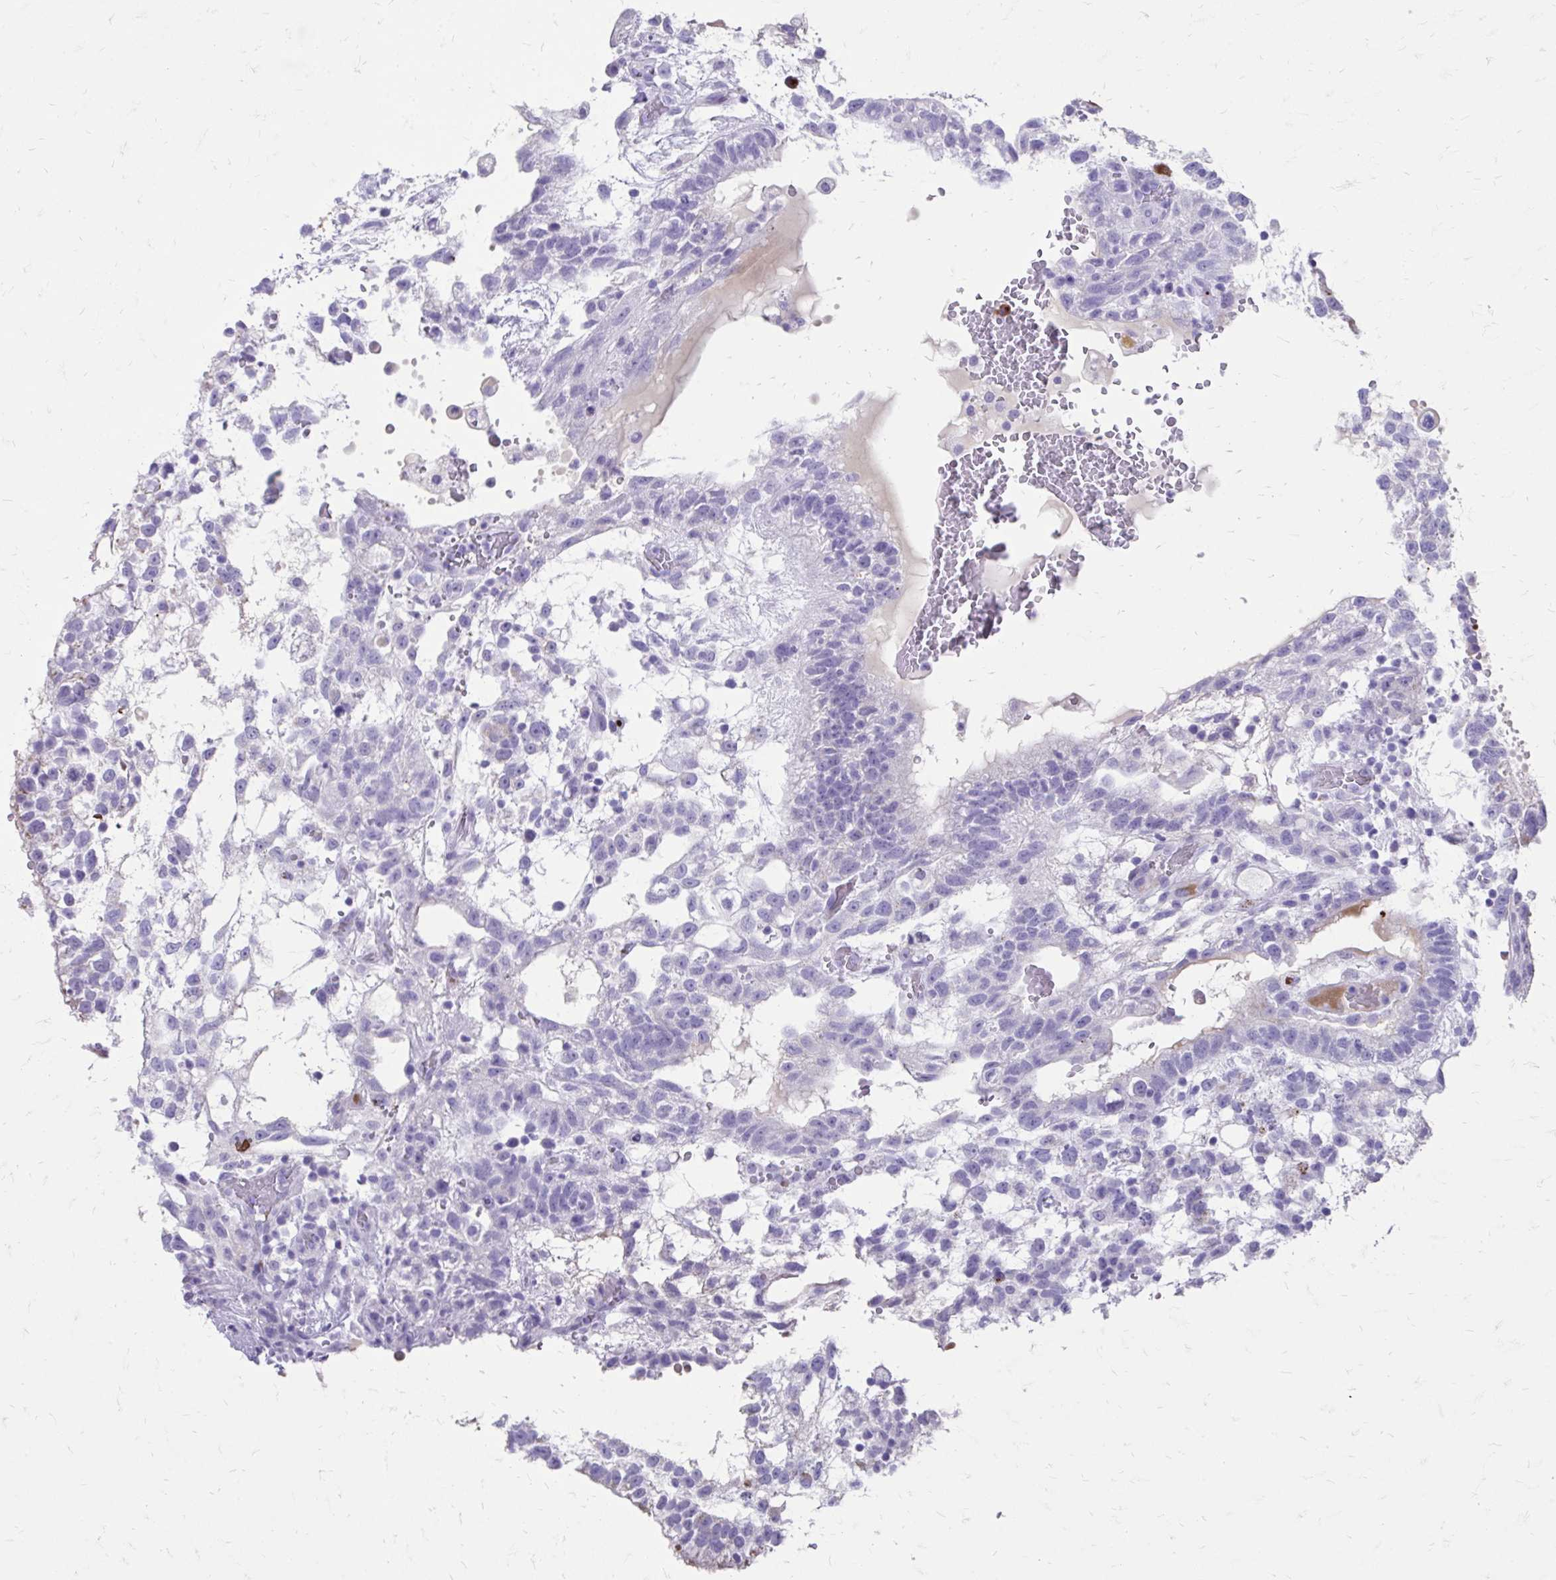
{"staining": {"intensity": "negative", "quantity": "none", "location": "none"}, "tissue": "testis cancer", "cell_type": "Tumor cells", "image_type": "cancer", "snomed": [{"axis": "morphology", "description": "Normal tissue, NOS"}, {"axis": "morphology", "description": "Carcinoma, Embryonal, NOS"}, {"axis": "topography", "description": "Testis"}], "caption": "Tumor cells are negative for protein expression in human testis cancer (embryonal carcinoma).", "gene": "SATL1", "patient": {"sex": "male", "age": 32}}